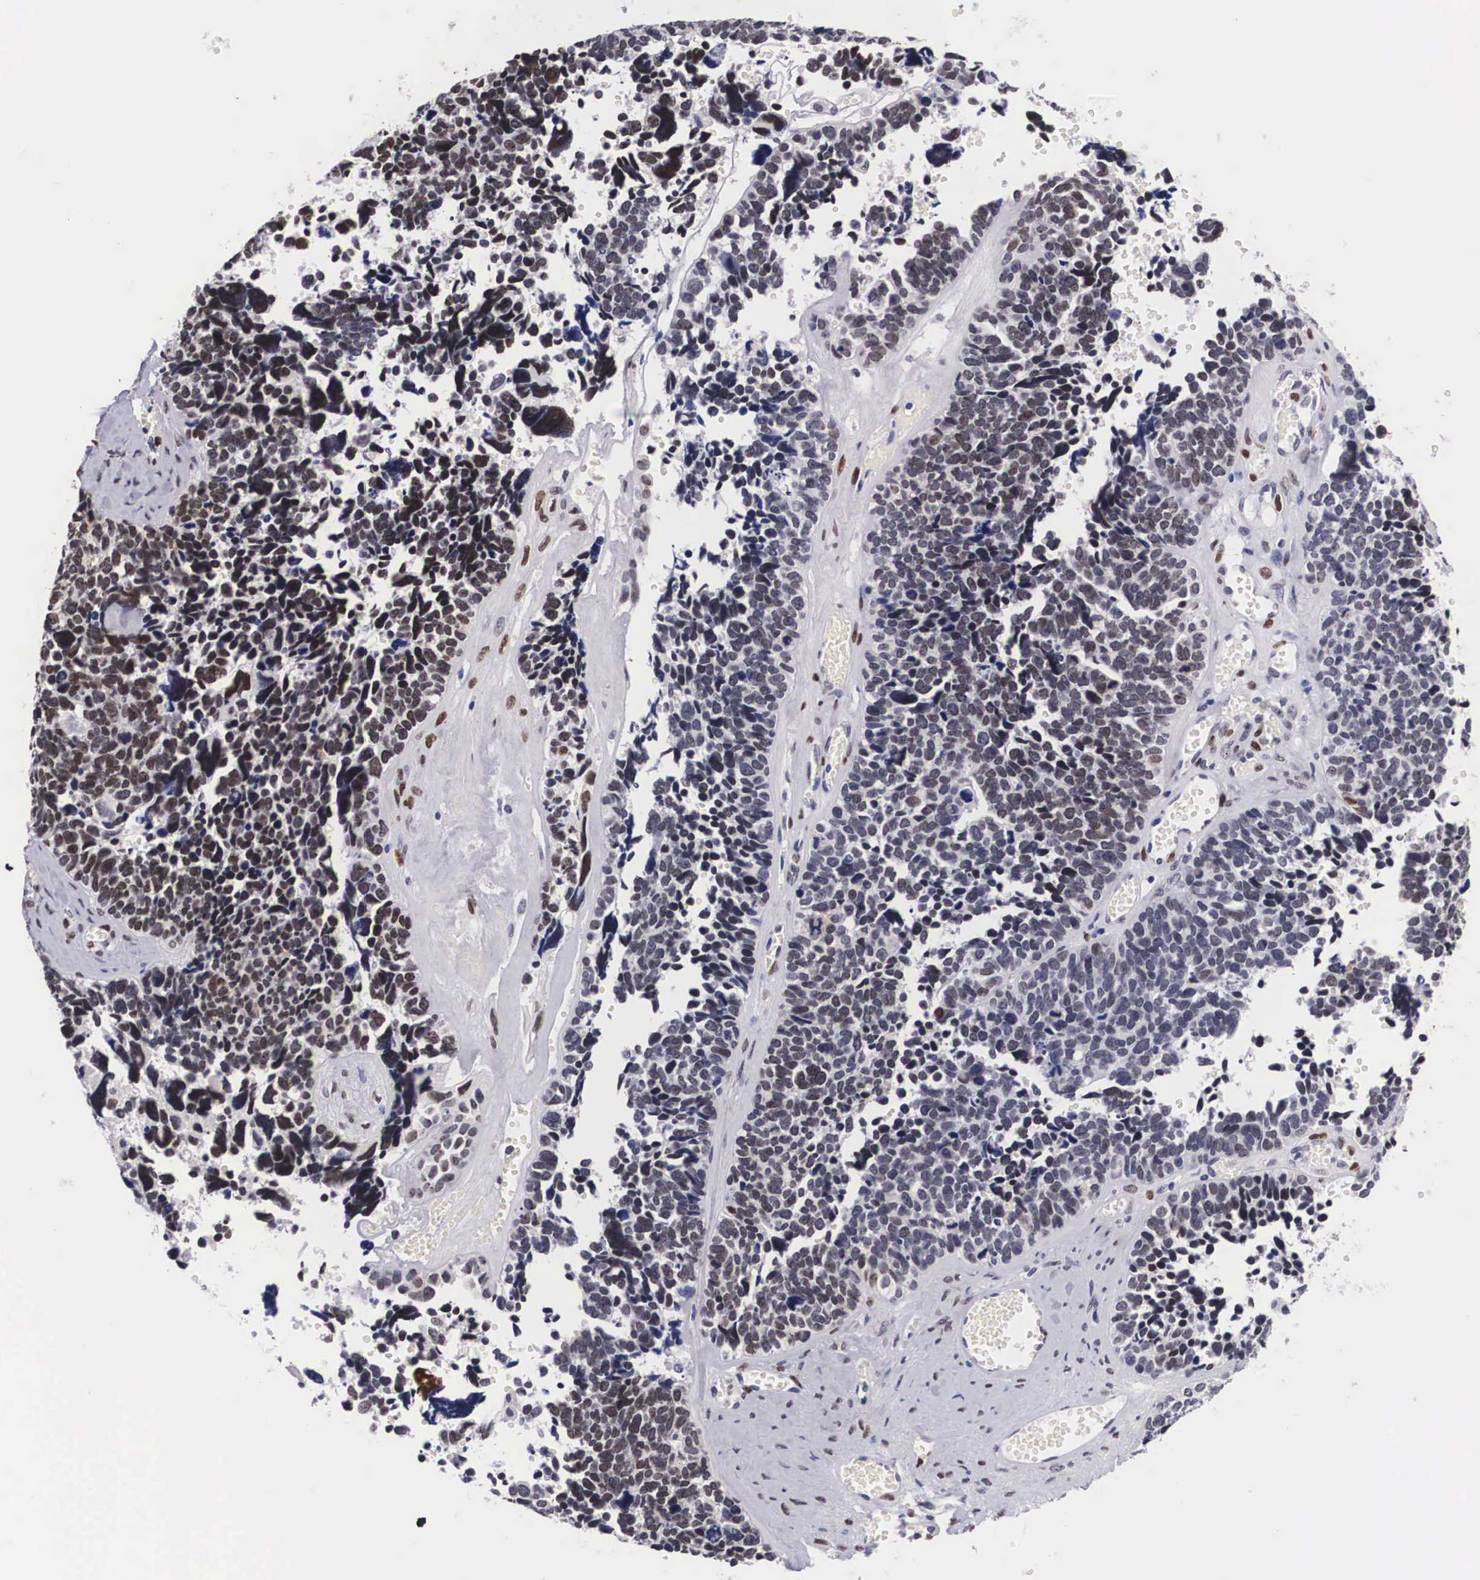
{"staining": {"intensity": "strong", "quantity": "25%-75%", "location": "nuclear"}, "tissue": "ovarian cancer", "cell_type": "Tumor cells", "image_type": "cancer", "snomed": [{"axis": "morphology", "description": "Cystadenocarcinoma, serous, NOS"}, {"axis": "topography", "description": "Ovary"}], "caption": "A high amount of strong nuclear staining is appreciated in approximately 25%-75% of tumor cells in ovarian cancer tissue. Nuclei are stained in blue.", "gene": "KHDRBS3", "patient": {"sex": "female", "age": 77}}